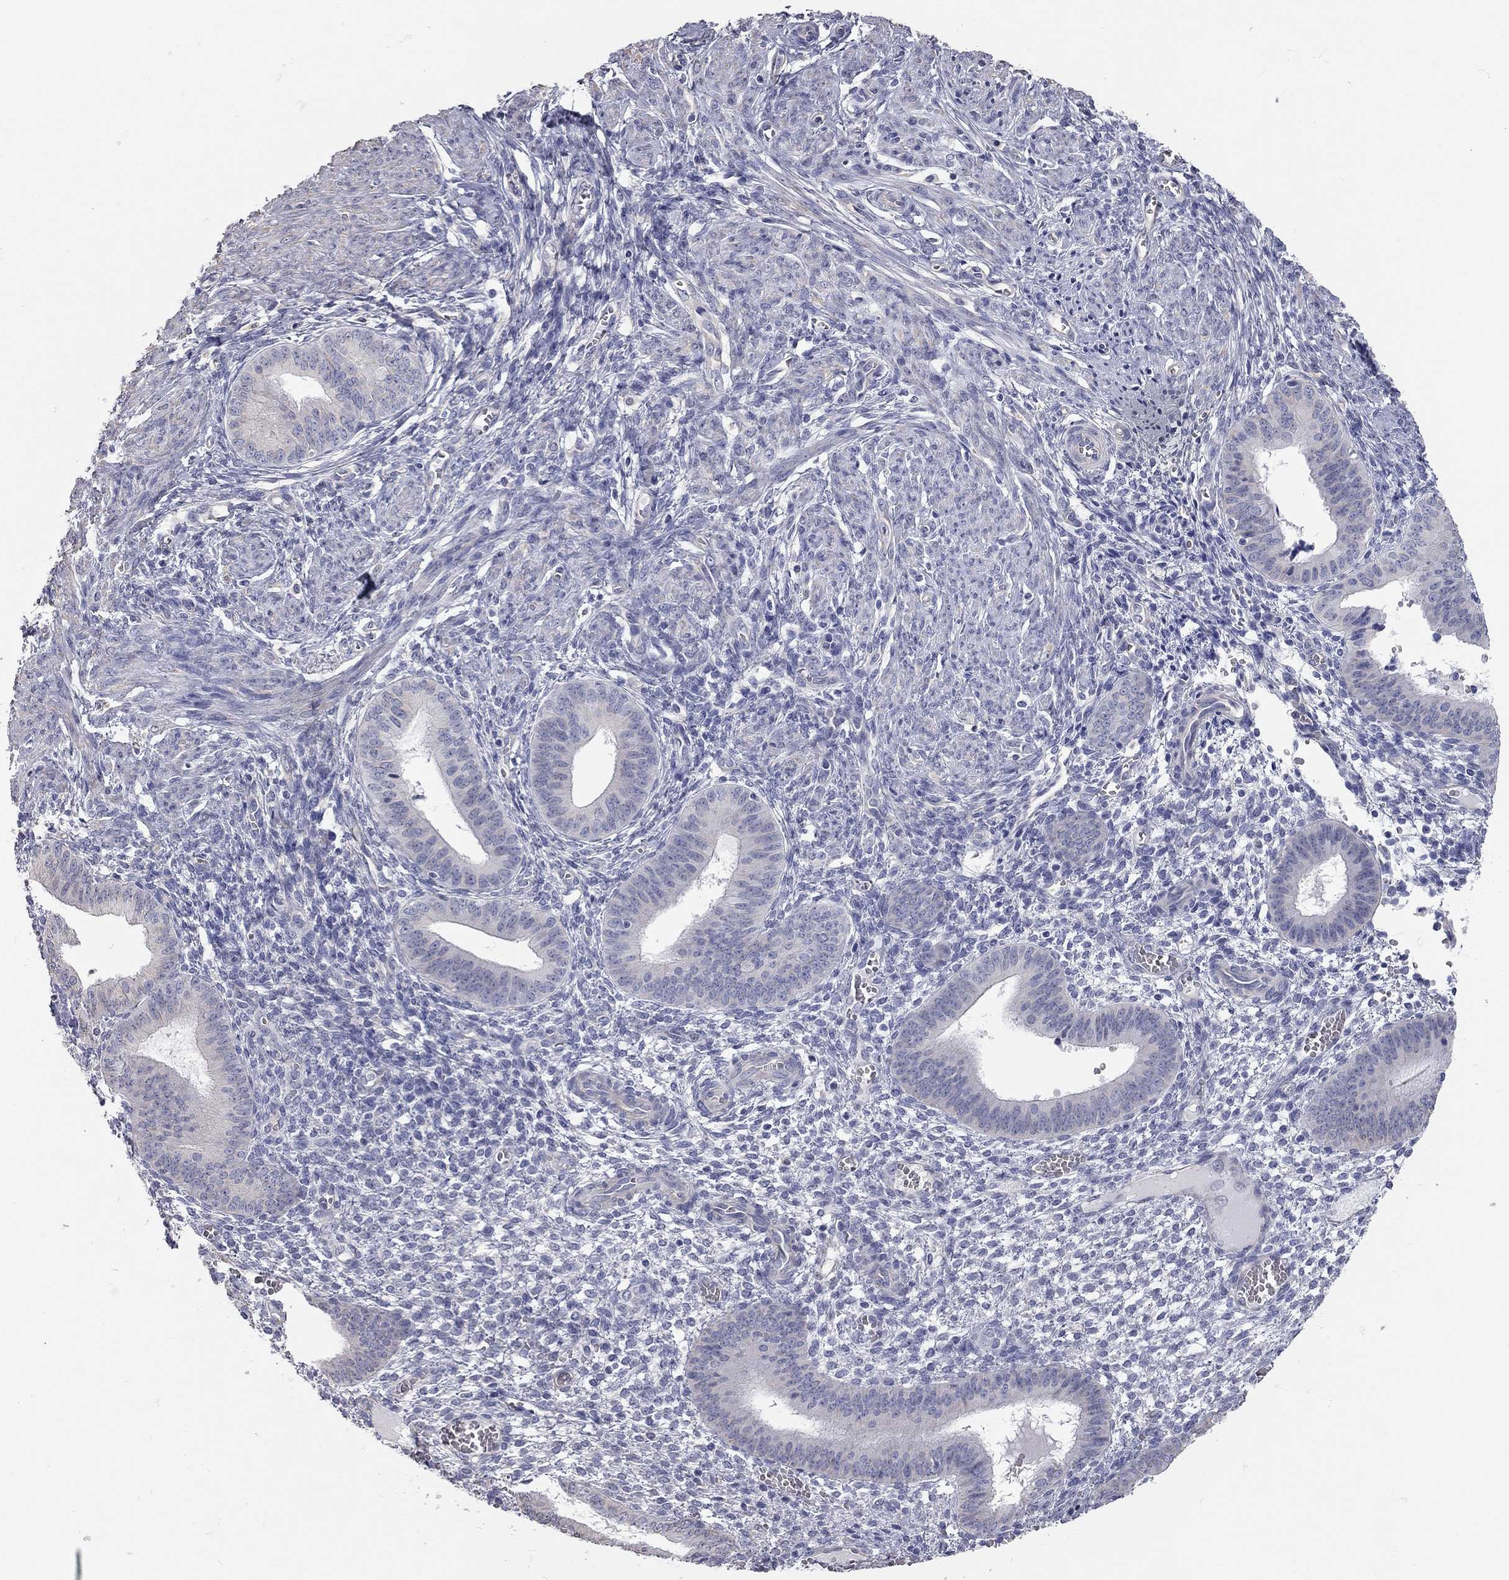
{"staining": {"intensity": "negative", "quantity": "none", "location": "none"}, "tissue": "endometrium", "cell_type": "Cells in endometrial stroma", "image_type": "normal", "snomed": [{"axis": "morphology", "description": "Normal tissue, NOS"}, {"axis": "topography", "description": "Endometrium"}], "caption": "DAB immunohistochemical staining of benign human endometrium demonstrates no significant positivity in cells in endometrial stroma. (DAB (3,3'-diaminobenzidine) IHC, high magnification).", "gene": "C10orf90", "patient": {"sex": "female", "age": 42}}